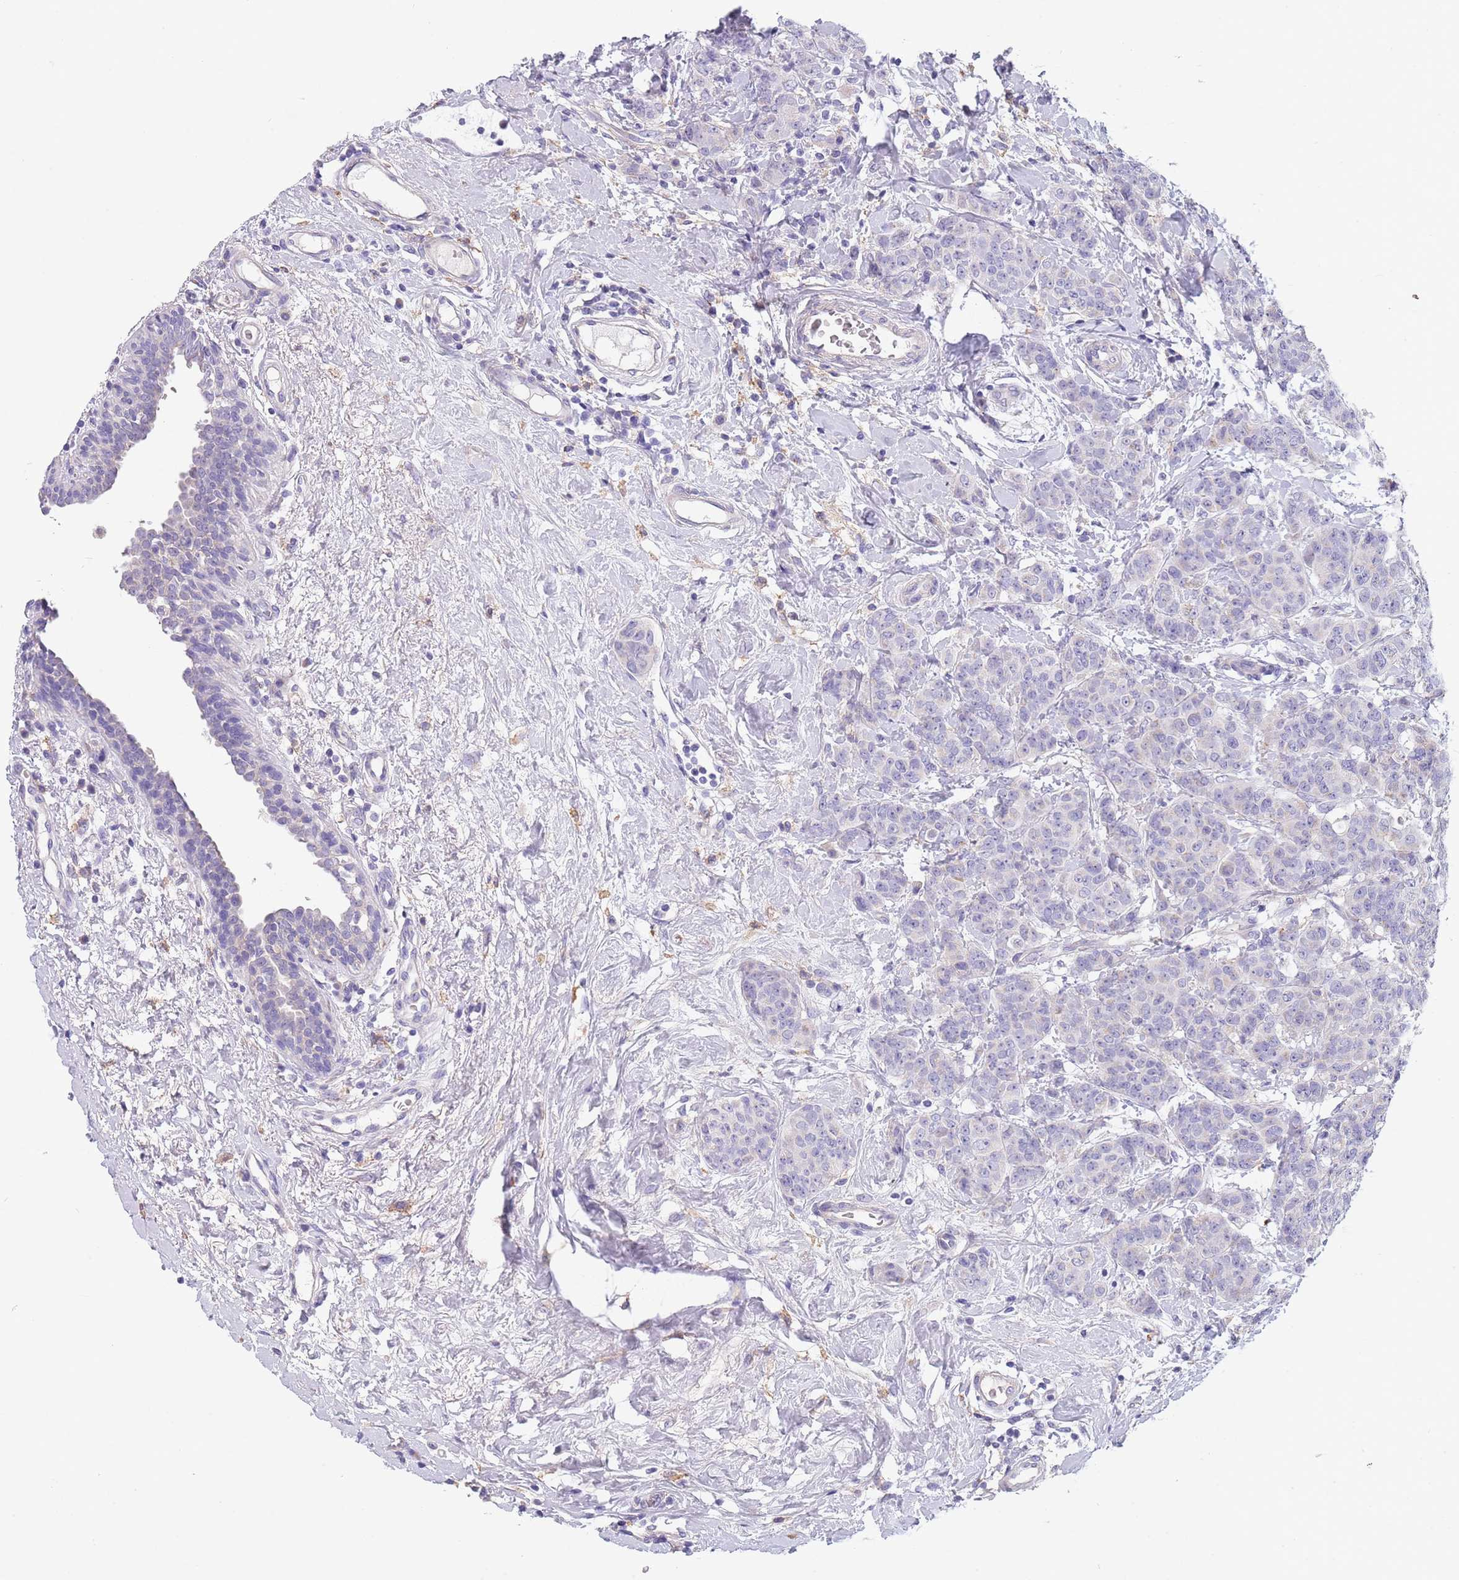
{"staining": {"intensity": "negative", "quantity": "none", "location": "none"}, "tissue": "breast cancer", "cell_type": "Tumor cells", "image_type": "cancer", "snomed": [{"axis": "morphology", "description": "Duct carcinoma"}, {"axis": "topography", "description": "Breast"}], "caption": "Photomicrograph shows no significant protein expression in tumor cells of breast cancer (infiltrating ductal carcinoma). (DAB IHC with hematoxylin counter stain).", "gene": "MAN1C1", "patient": {"sex": "female", "age": 40}}